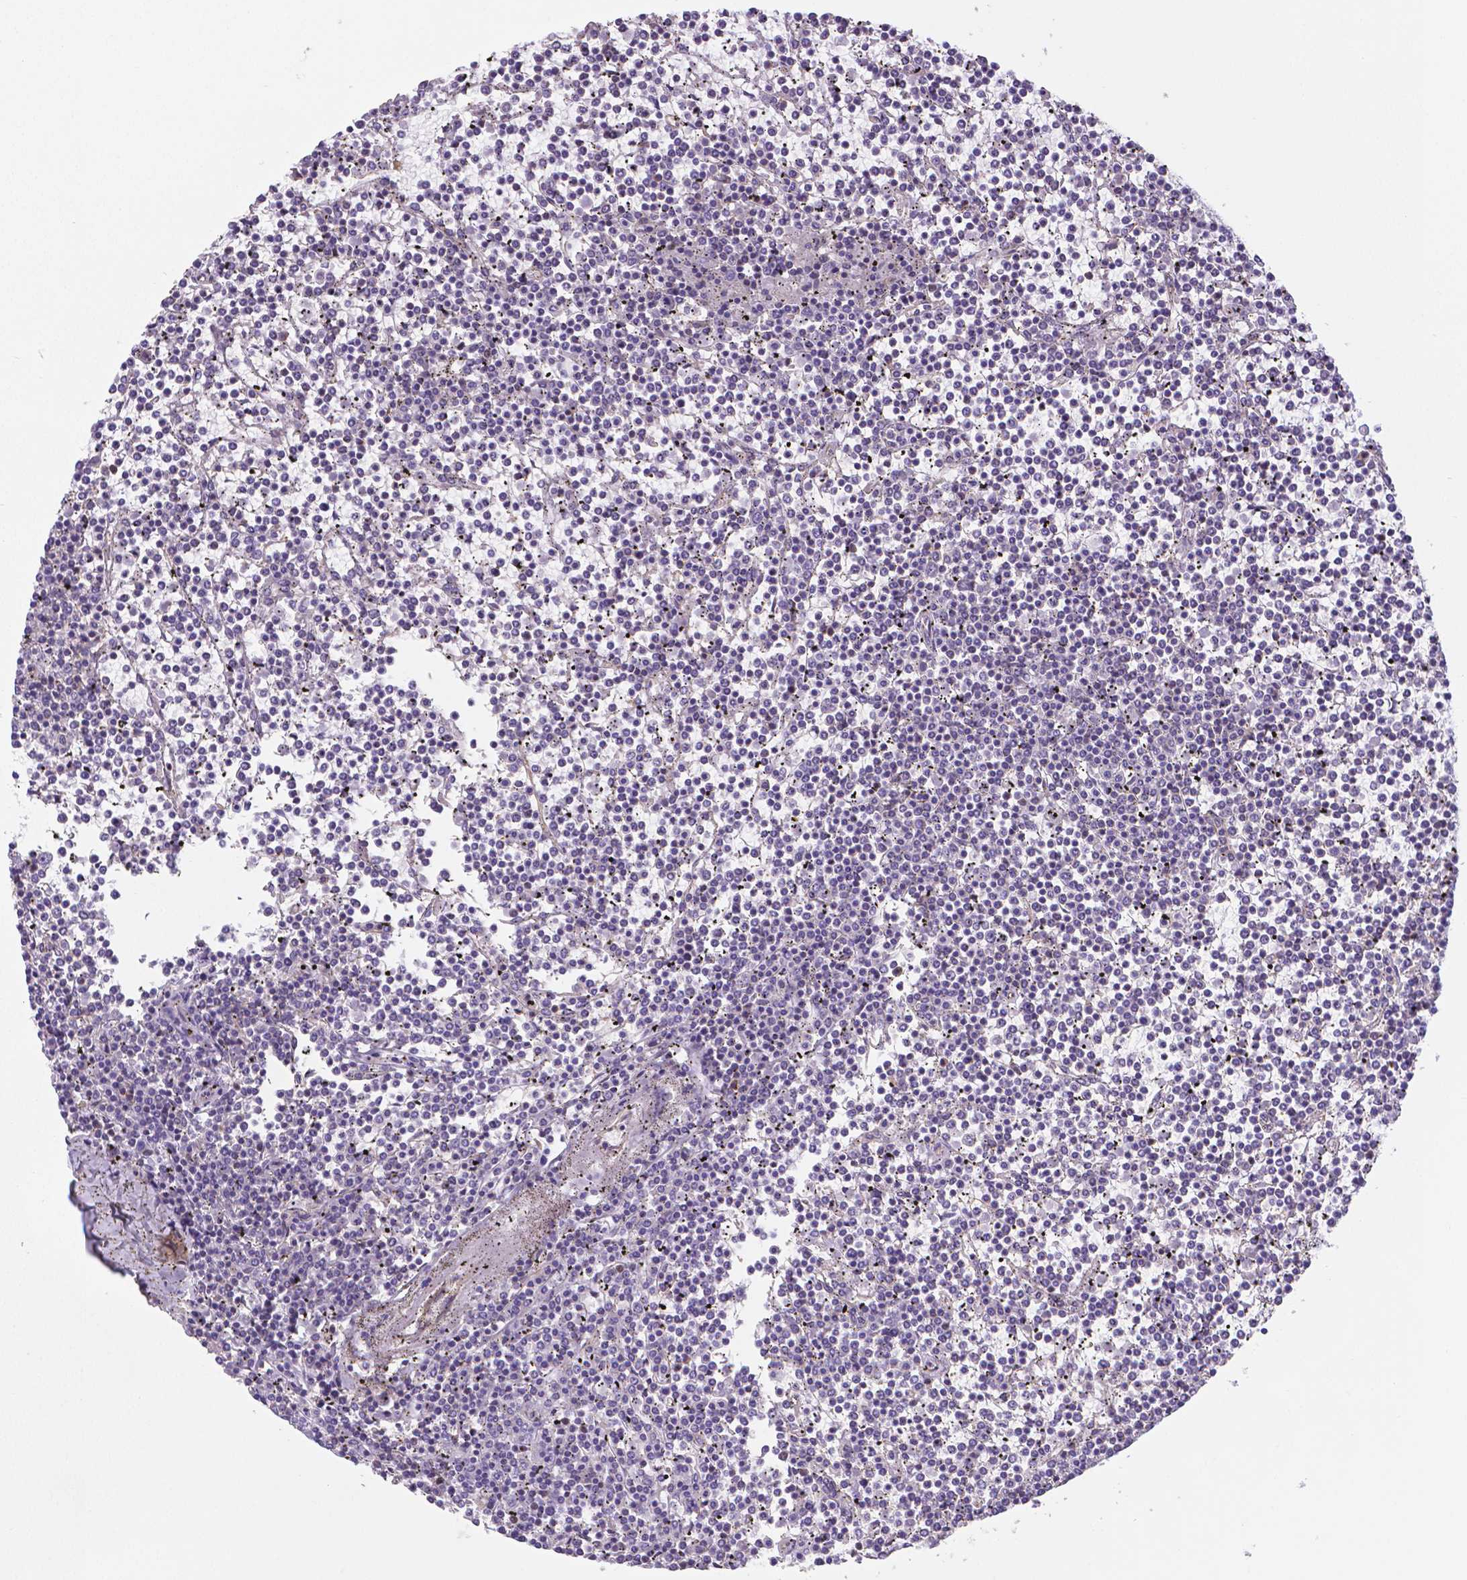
{"staining": {"intensity": "negative", "quantity": "none", "location": "none"}, "tissue": "lymphoma", "cell_type": "Tumor cells", "image_type": "cancer", "snomed": [{"axis": "morphology", "description": "Malignant lymphoma, non-Hodgkin's type, Low grade"}, {"axis": "topography", "description": "Spleen"}], "caption": "High magnification brightfield microscopy of lymphoma stained with DAB (brown) and counterstained with hematoxylin (blue): tumor cells show no significant staining.", "gene": "CRMP1", "patient": {"sex": "female", "age": 19}}